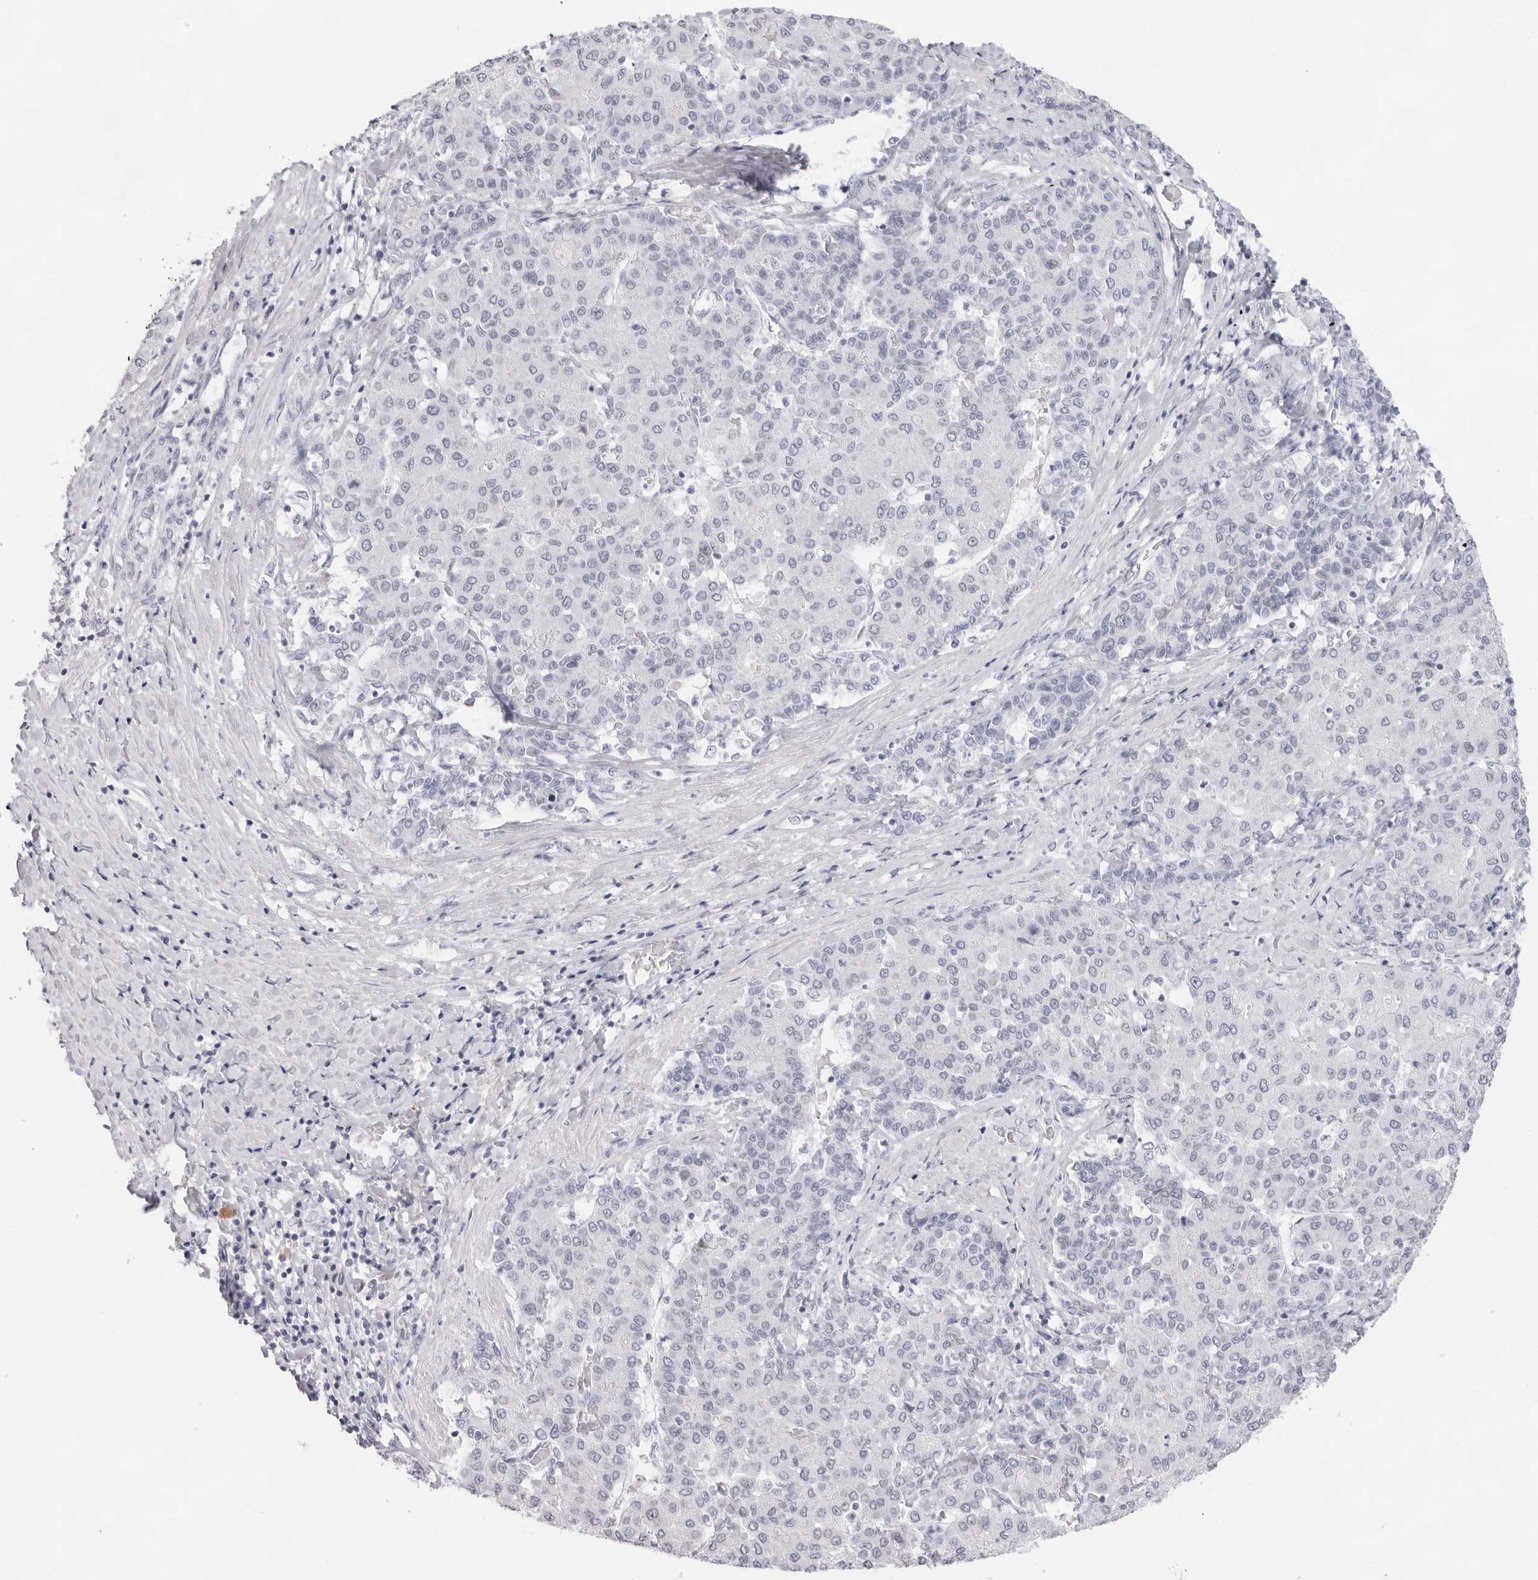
{"staining": {"intensity": "negative", "quantity": "none", "location": "none"}, "tissue": "liver cancer", "cell_type": "Tumor cells", "image_type": "cancer", "snomed": [{"axis": "morphology", "description": "Carcinoma, Hepatocellular, NOS"}, {"axis": "topography", "description": "Liver"}], "caption": "Immunohistochemistry (IHC) of hepatocellular carcinoma (liver) displays no staining in tumor cells.", "gene": "KLK12", "patient": {"sex": "male", "age": 65}}